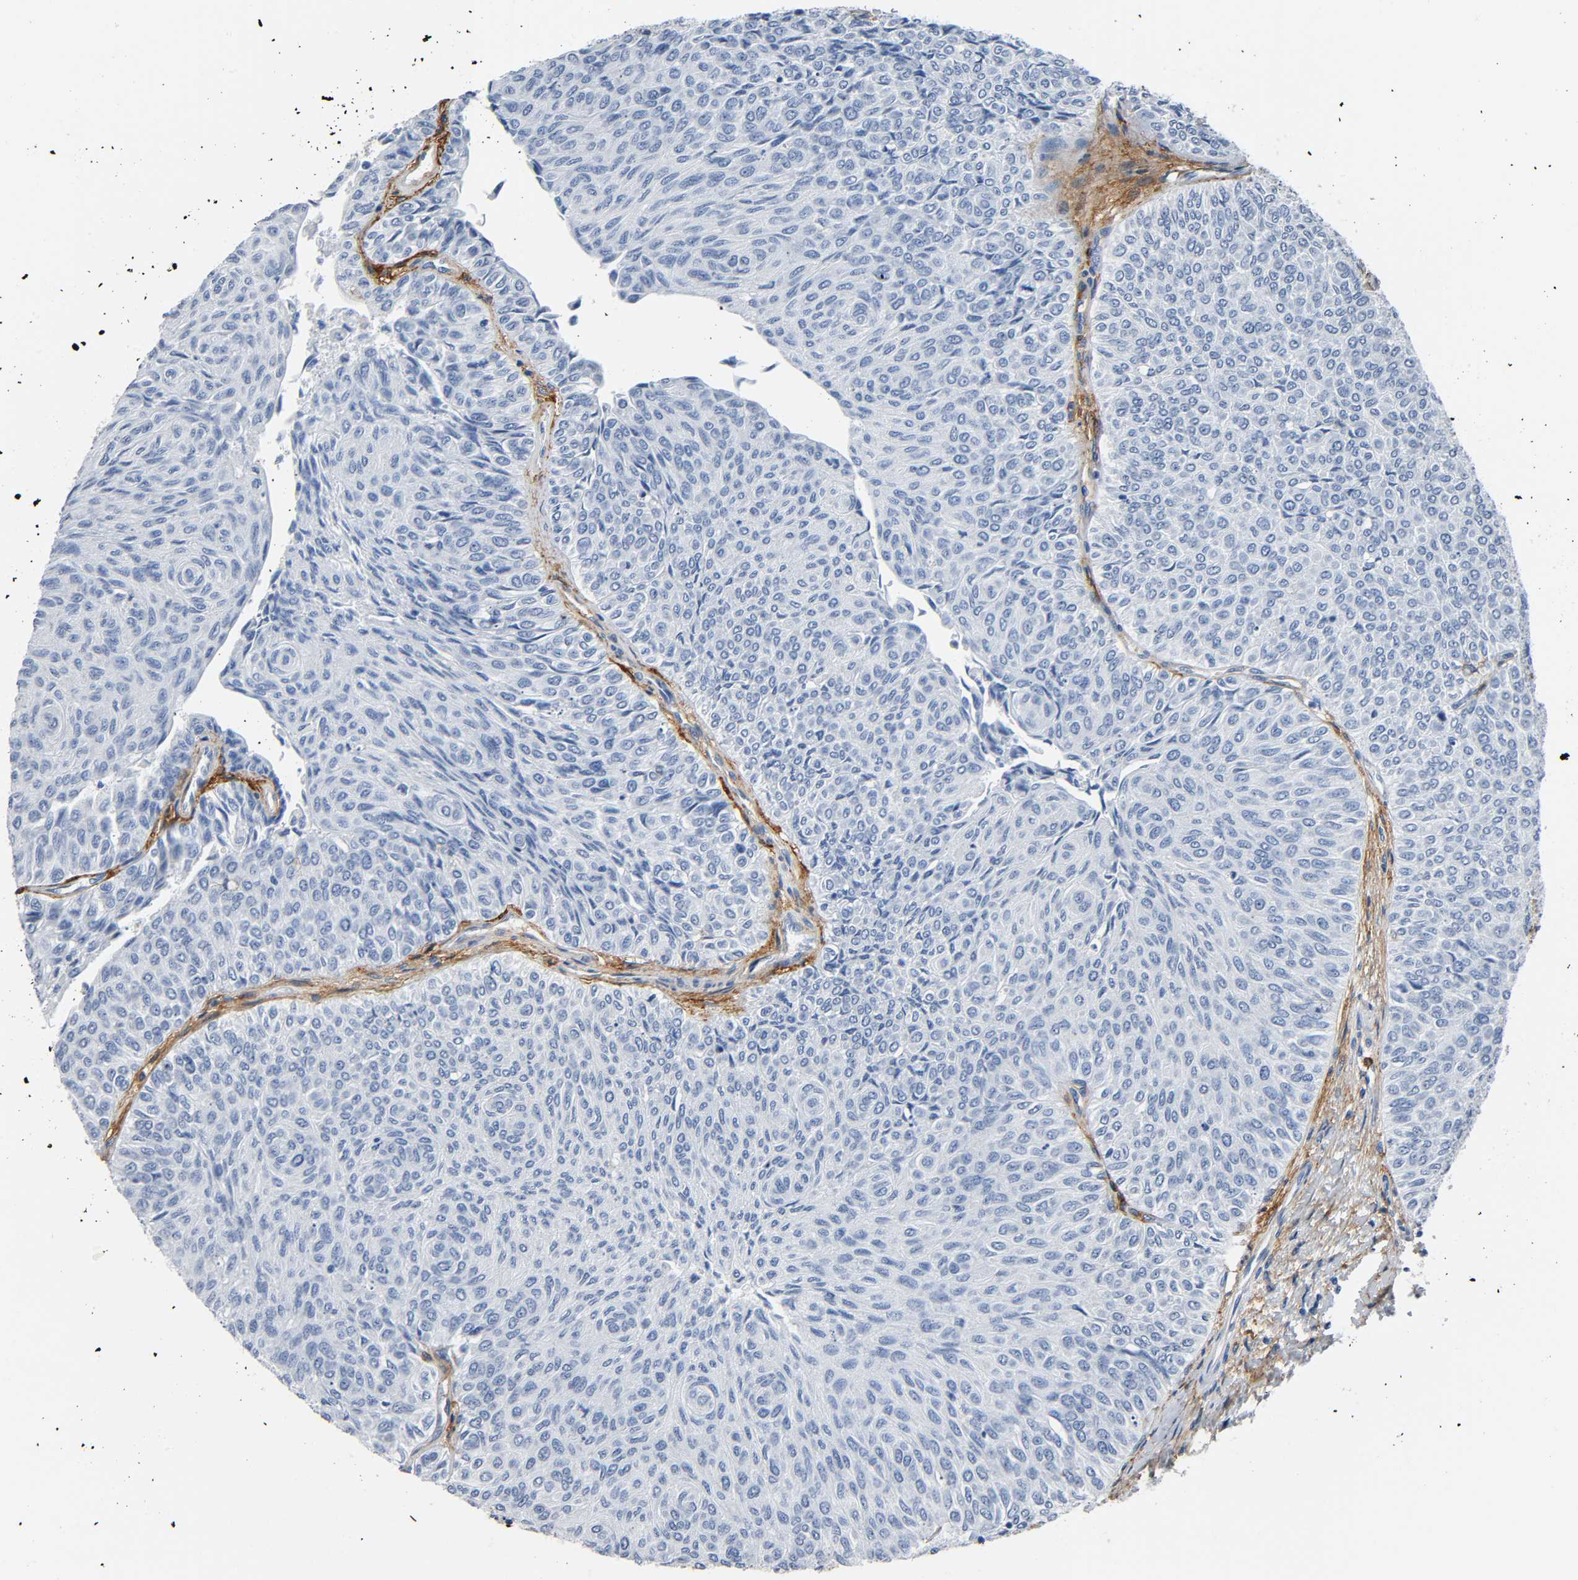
{"staining": {"intensity": "negative", "quantity": "none", "location": "none"}, "tissue": "urothelial cancer", "cell_type": "Tumor cells", "image_type": "cancer", "snomed": [{"axis": "morphology", "description": "Urothelial carcinoma, Low grade"}, {"axis": "topography", "description": "Urinary bladder"}], "caption": "This is a histopathology image of IHC staining of urothelial cancer, which shows no staining in tumor cells.", "gene": "ANPEP", "patient": {"sex": "male", "age": 78}}